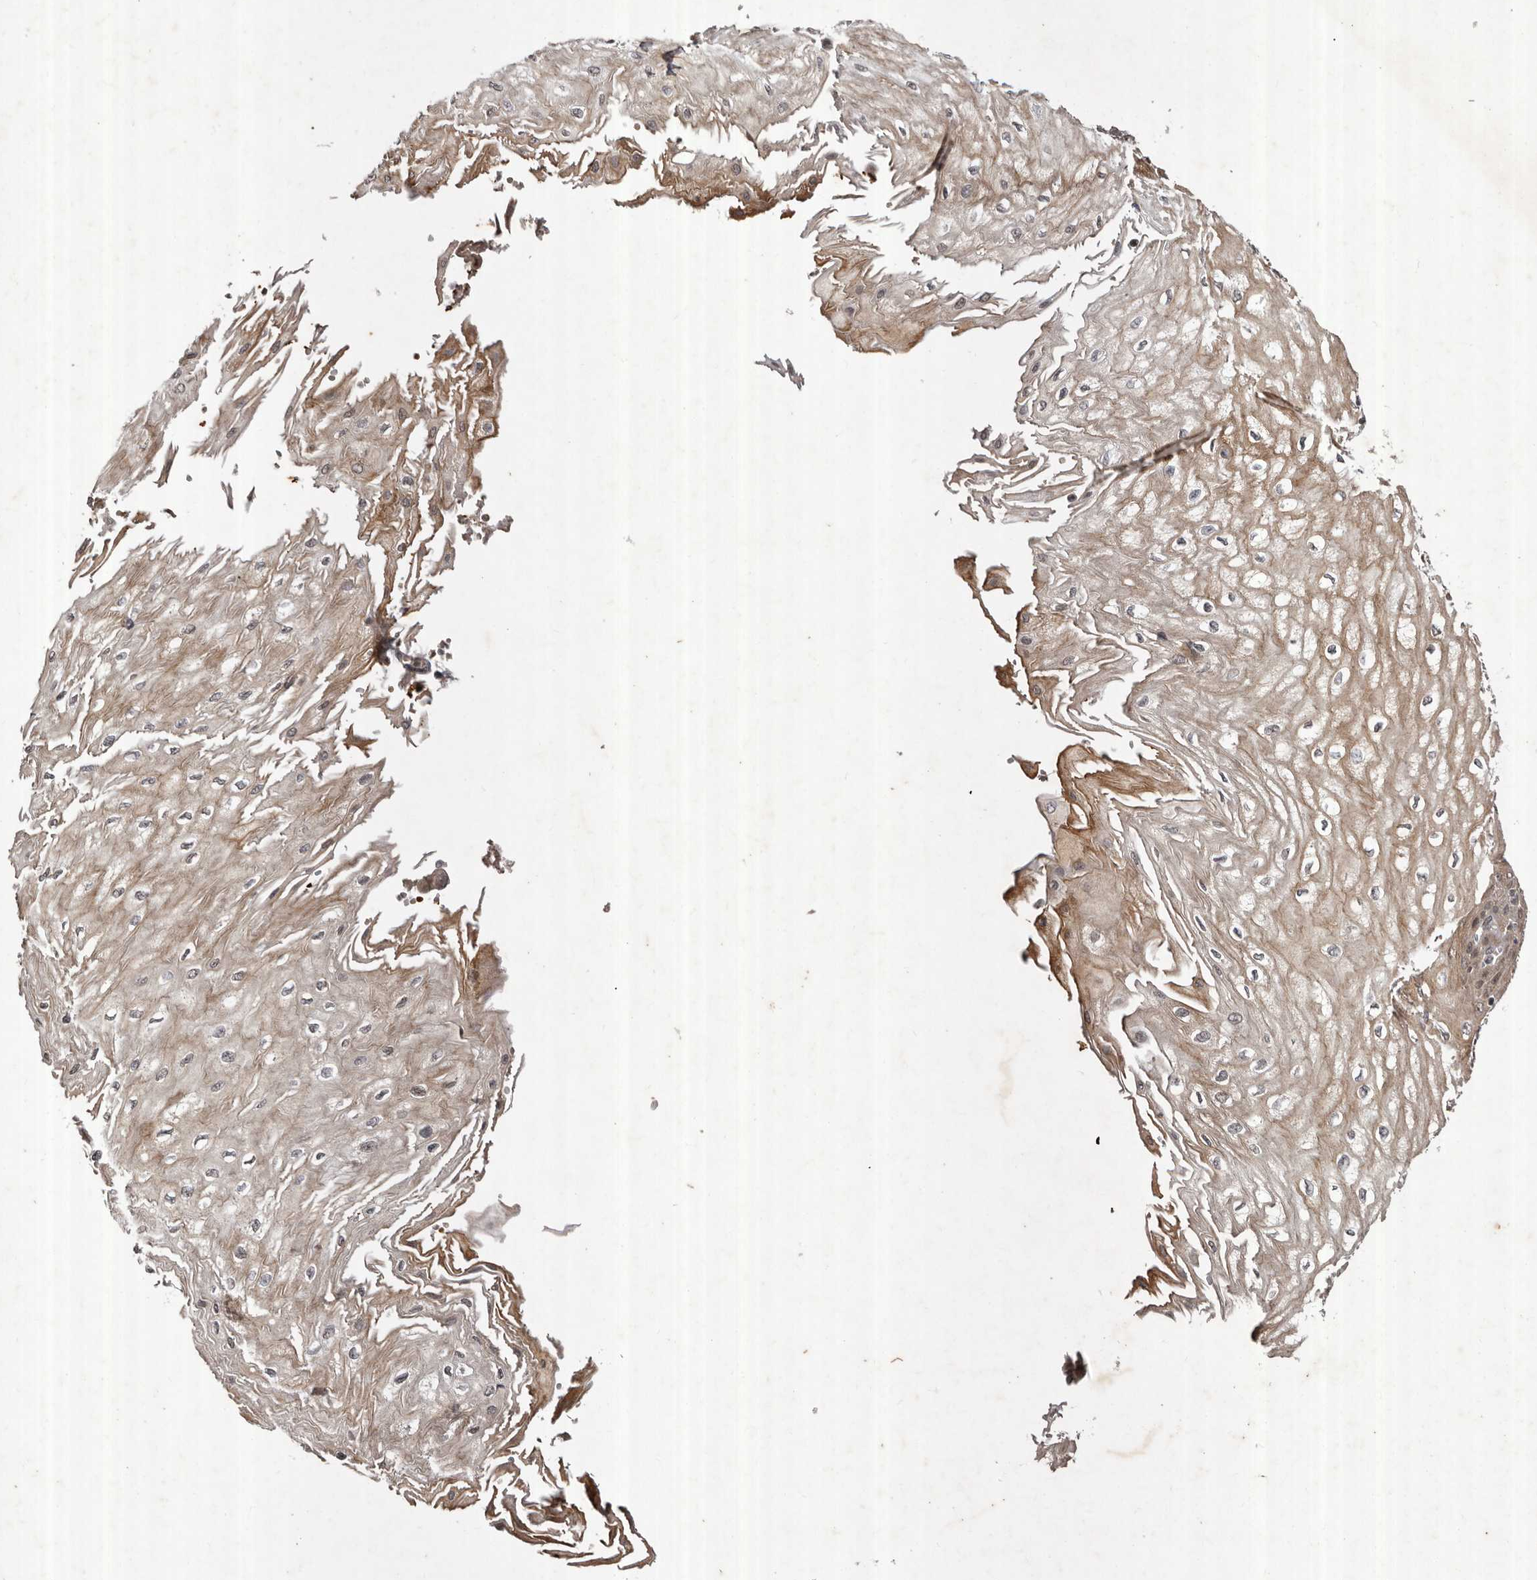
{"staining": {"intensity": "moderate", "quantity": ">75%", "location": "cytoplasmic/membranous"}, "tissue": "esophagus", "cell_type": "Squamous epithelial cells", "image_type": "normal", "snomed": [{"axis": "morphology", "description": "Normal tissue, NOS"}, {"axis": "topography", "description": "Esophagus"}], "caption": "DAB immunohistochemical staining of unremarkable human esophagus shows moderate cytoplasmic/membranous protein staining in approximately >75% of squamous epithelial cells. (DAB (3,3'-diaminobenzidine) IHC with brightfield microscopy, high magnification).", "gene": "ABL1", "patient": {"sex": "male", "age": 60}}